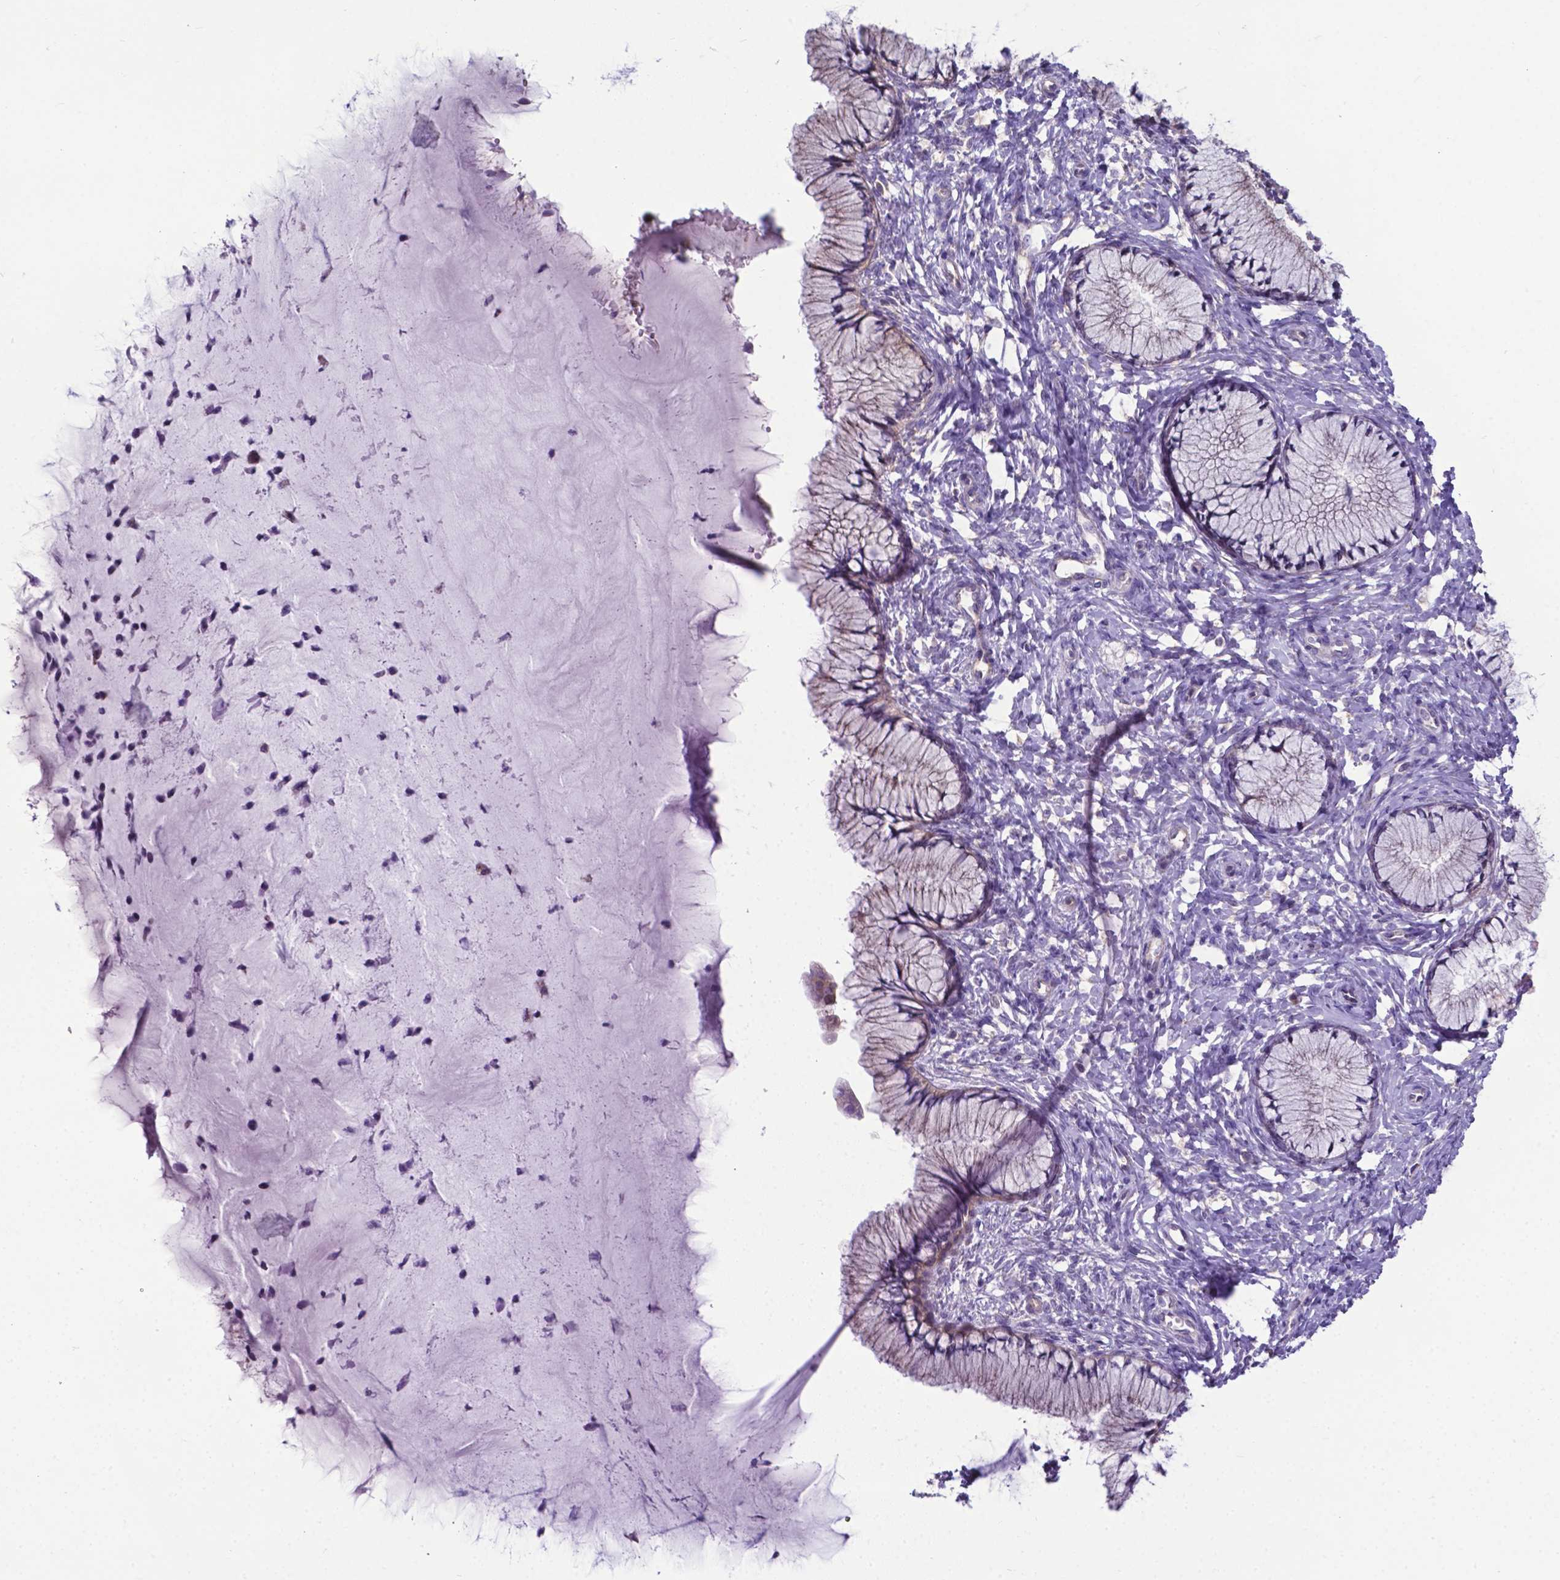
{"staining": {"intensity": "negative", "quantity": "none", "location": "none"}, "tissue": "cervix", "cell_type": "Glandular cells", "image_type": "normal", "snomed": [{"axis": "morphology", "description": "Normal tissue, NOS"}, {"axis": "topography", "description": "Cervix"}], "caption": "This is a photomicrograph of immunohistochemistry staining of normal cervix, which shows no staining in glandular cells. (DAB immunohistochemistry with hematoxylin counter stain).", "gene": "RPL6", "patient": {"sex": "female", "age": 37}}